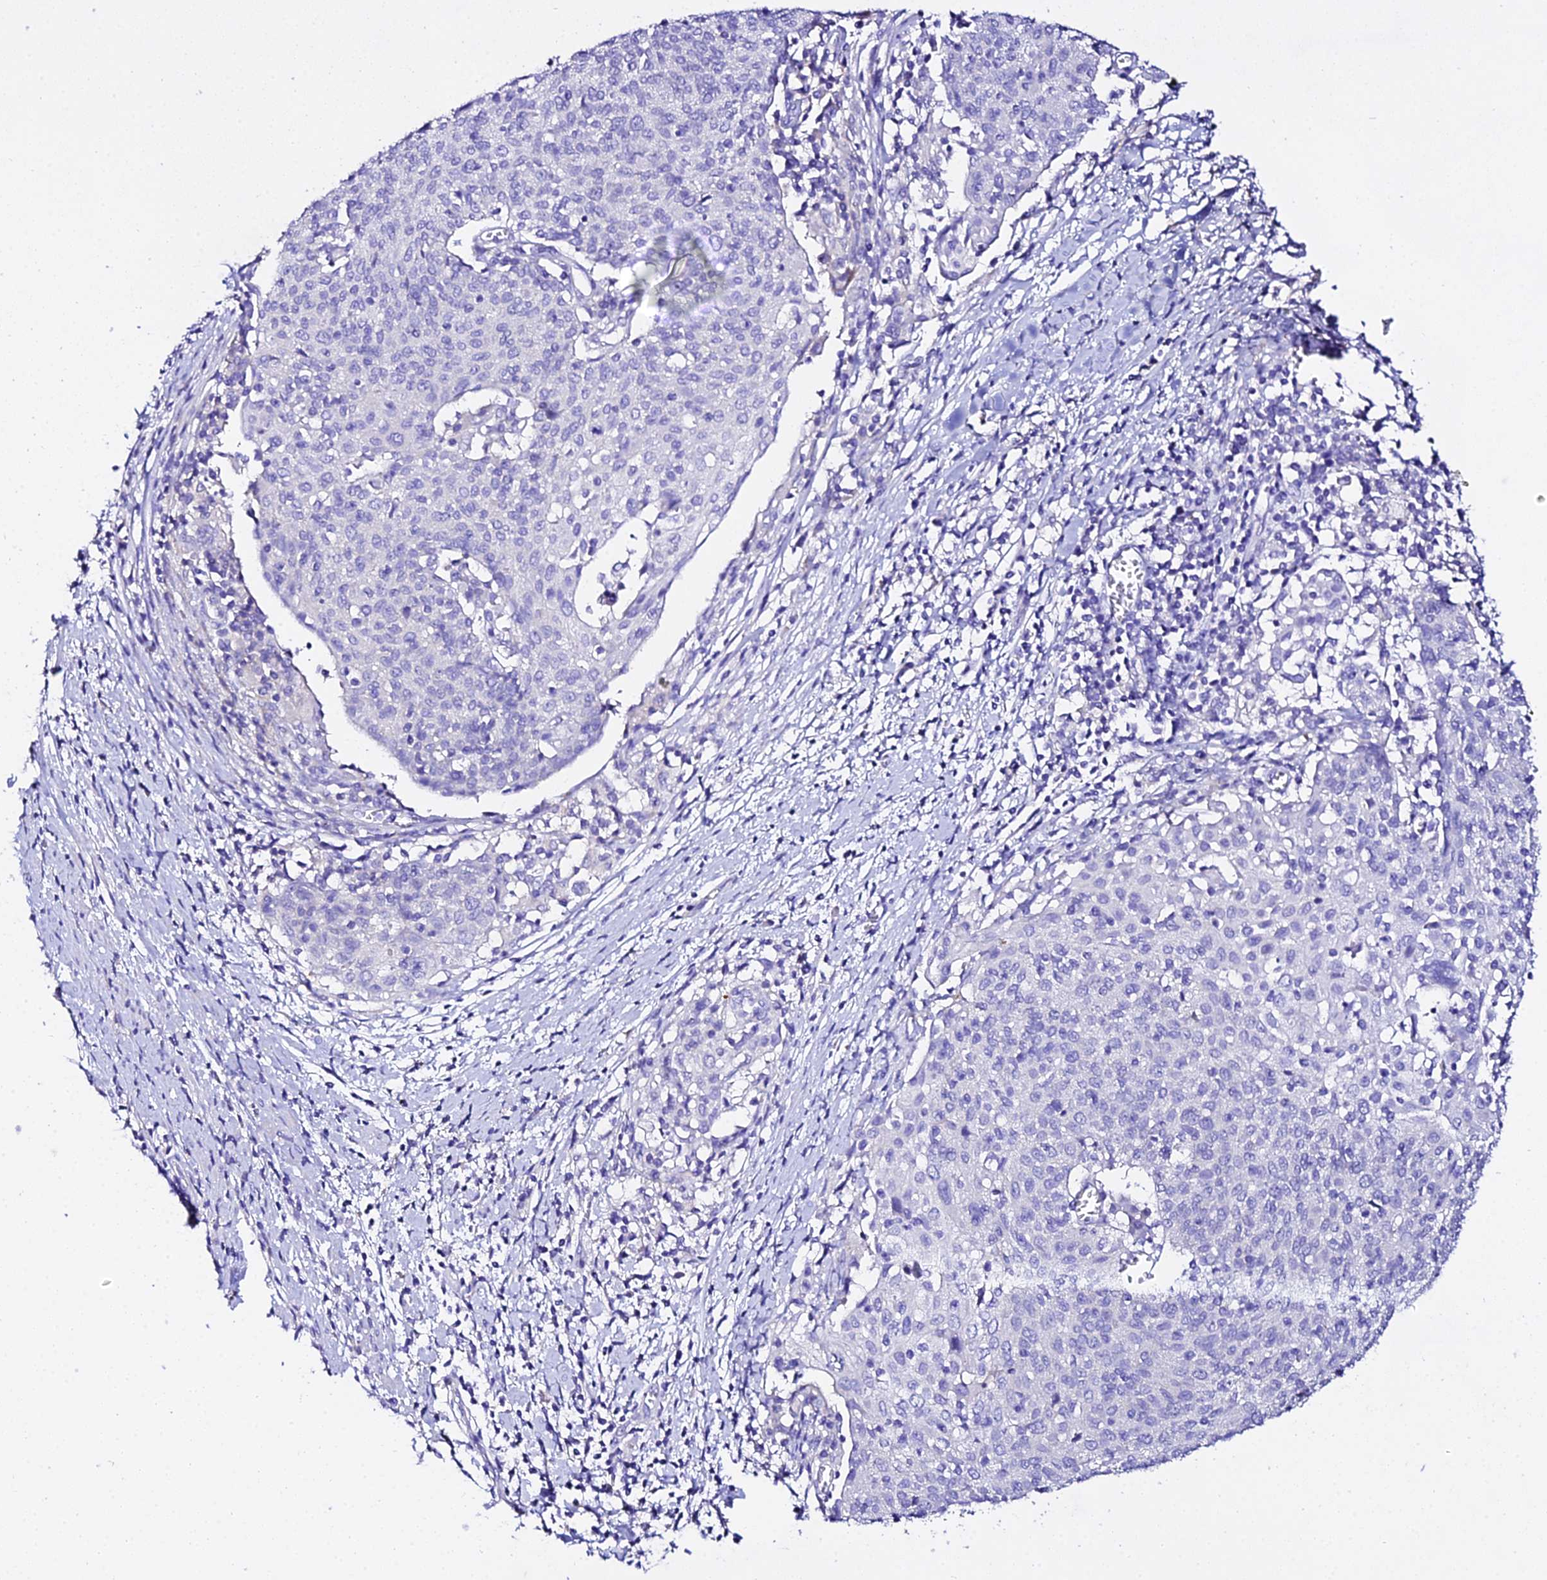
{"staining": {"intensity": "negative", "quantity": "none", "location": "none"}, "tissue": "cervical cancer", "cell_type": "Tumor cells", "image_type": "cancer", "snomed": [{"axis": "morphology", "description": "Squamous cell carcinoma, NOS"}, {"axis": "topography", "description": "Cervix"}], "caption": "An IHC photomicrograph of squamous cell carcinoma (cervical) is shown. There is no staining in tumor cells of squamous cell carcinoma (cervical).", "gene": "TMEM117", "patient": {"sex": "female", "age": 52}}